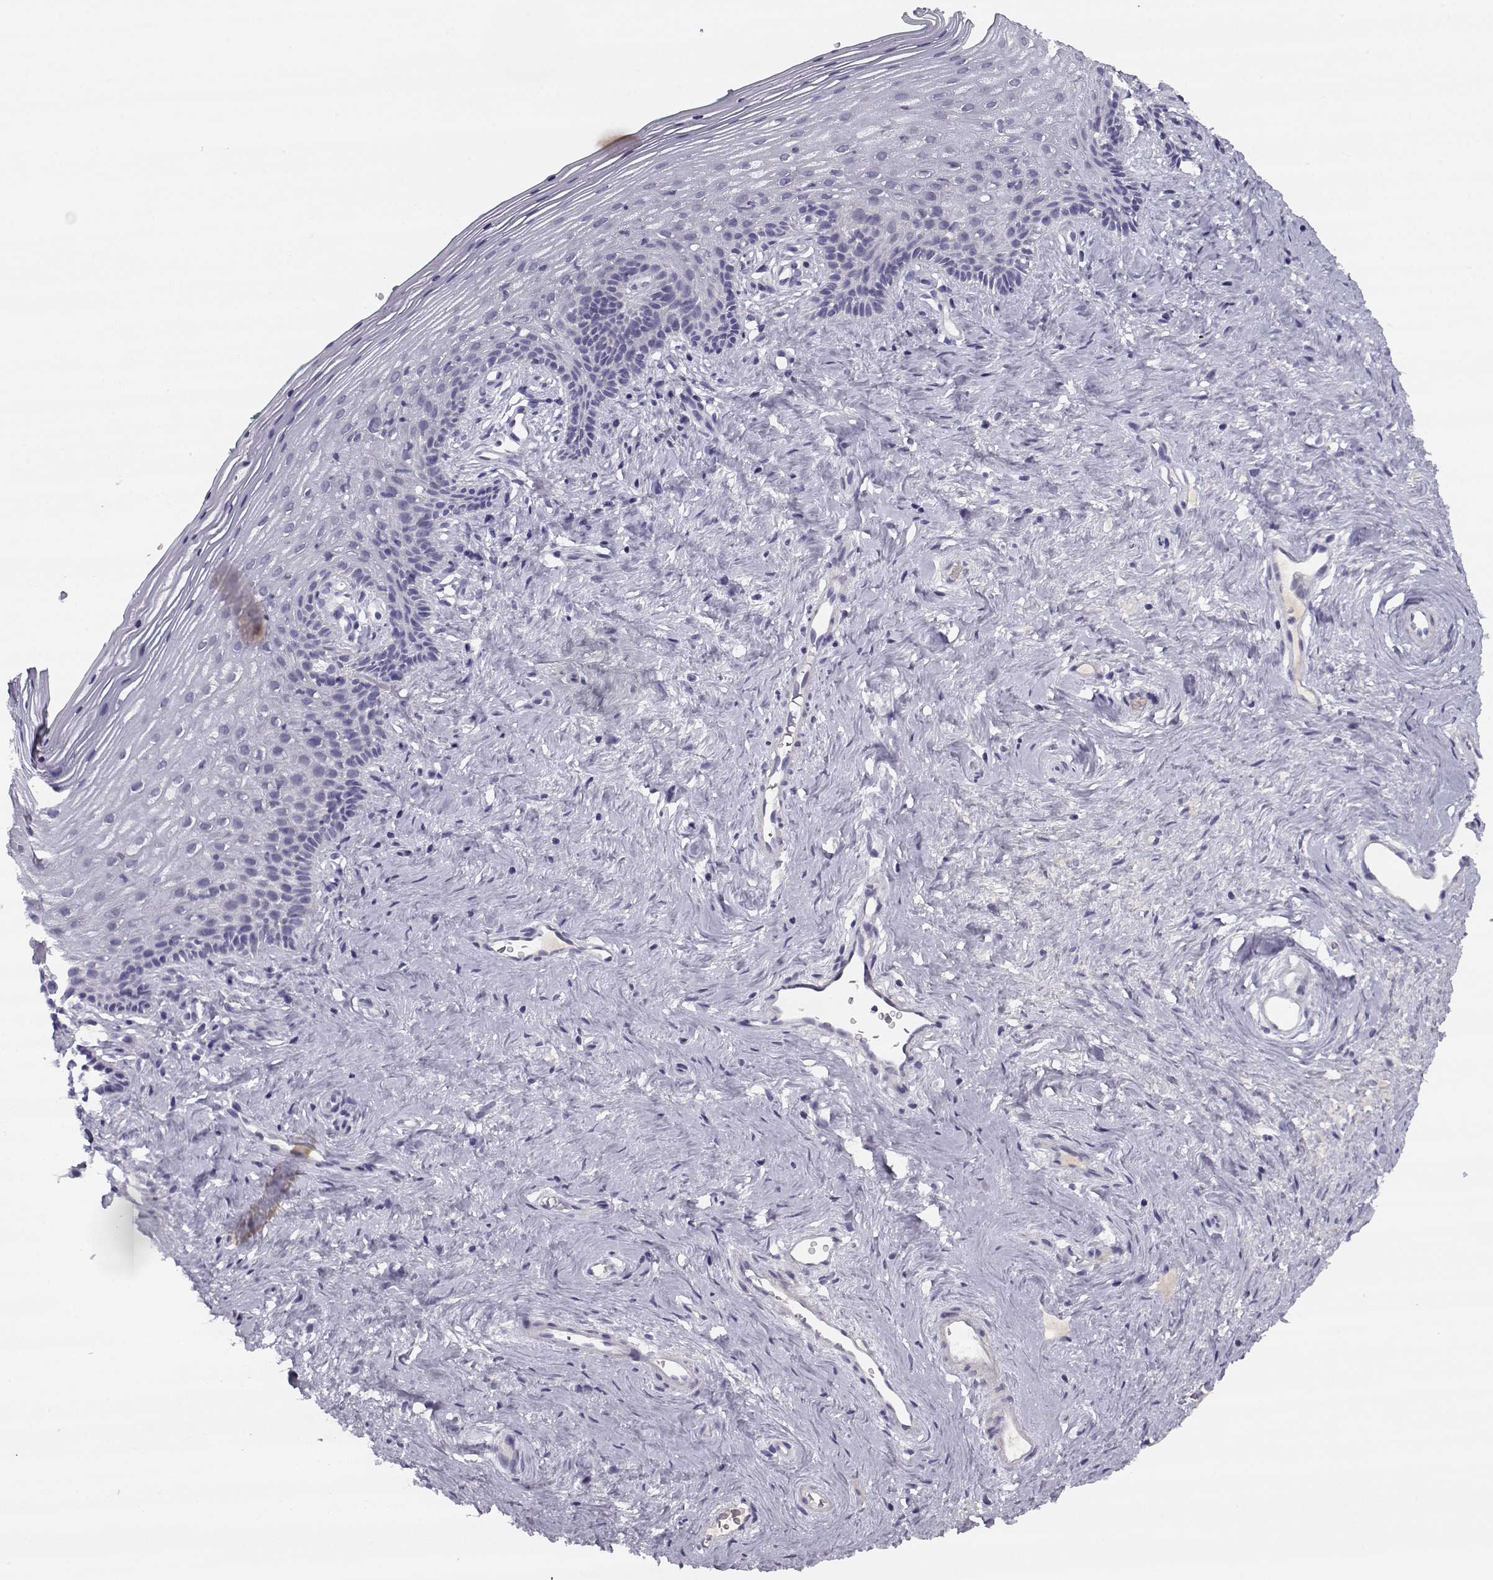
{"staining": {"intensity": "negative", "quantity": "none", "location": "none"}, "tissue": "vagina", "cell_type": "Squamous epithelial cells", "image_type": "normal", "snomed": [{"axis": "morphology", "description": "Normal tissue, NOS"}, {"axis": "topography", "description": "Vagina"}], "caption": "Squamous epithelial cells show no significant protein staining in benign vagina.", "gene": "CREB3L3", "patient": {"sex": "female", "age": 45}}